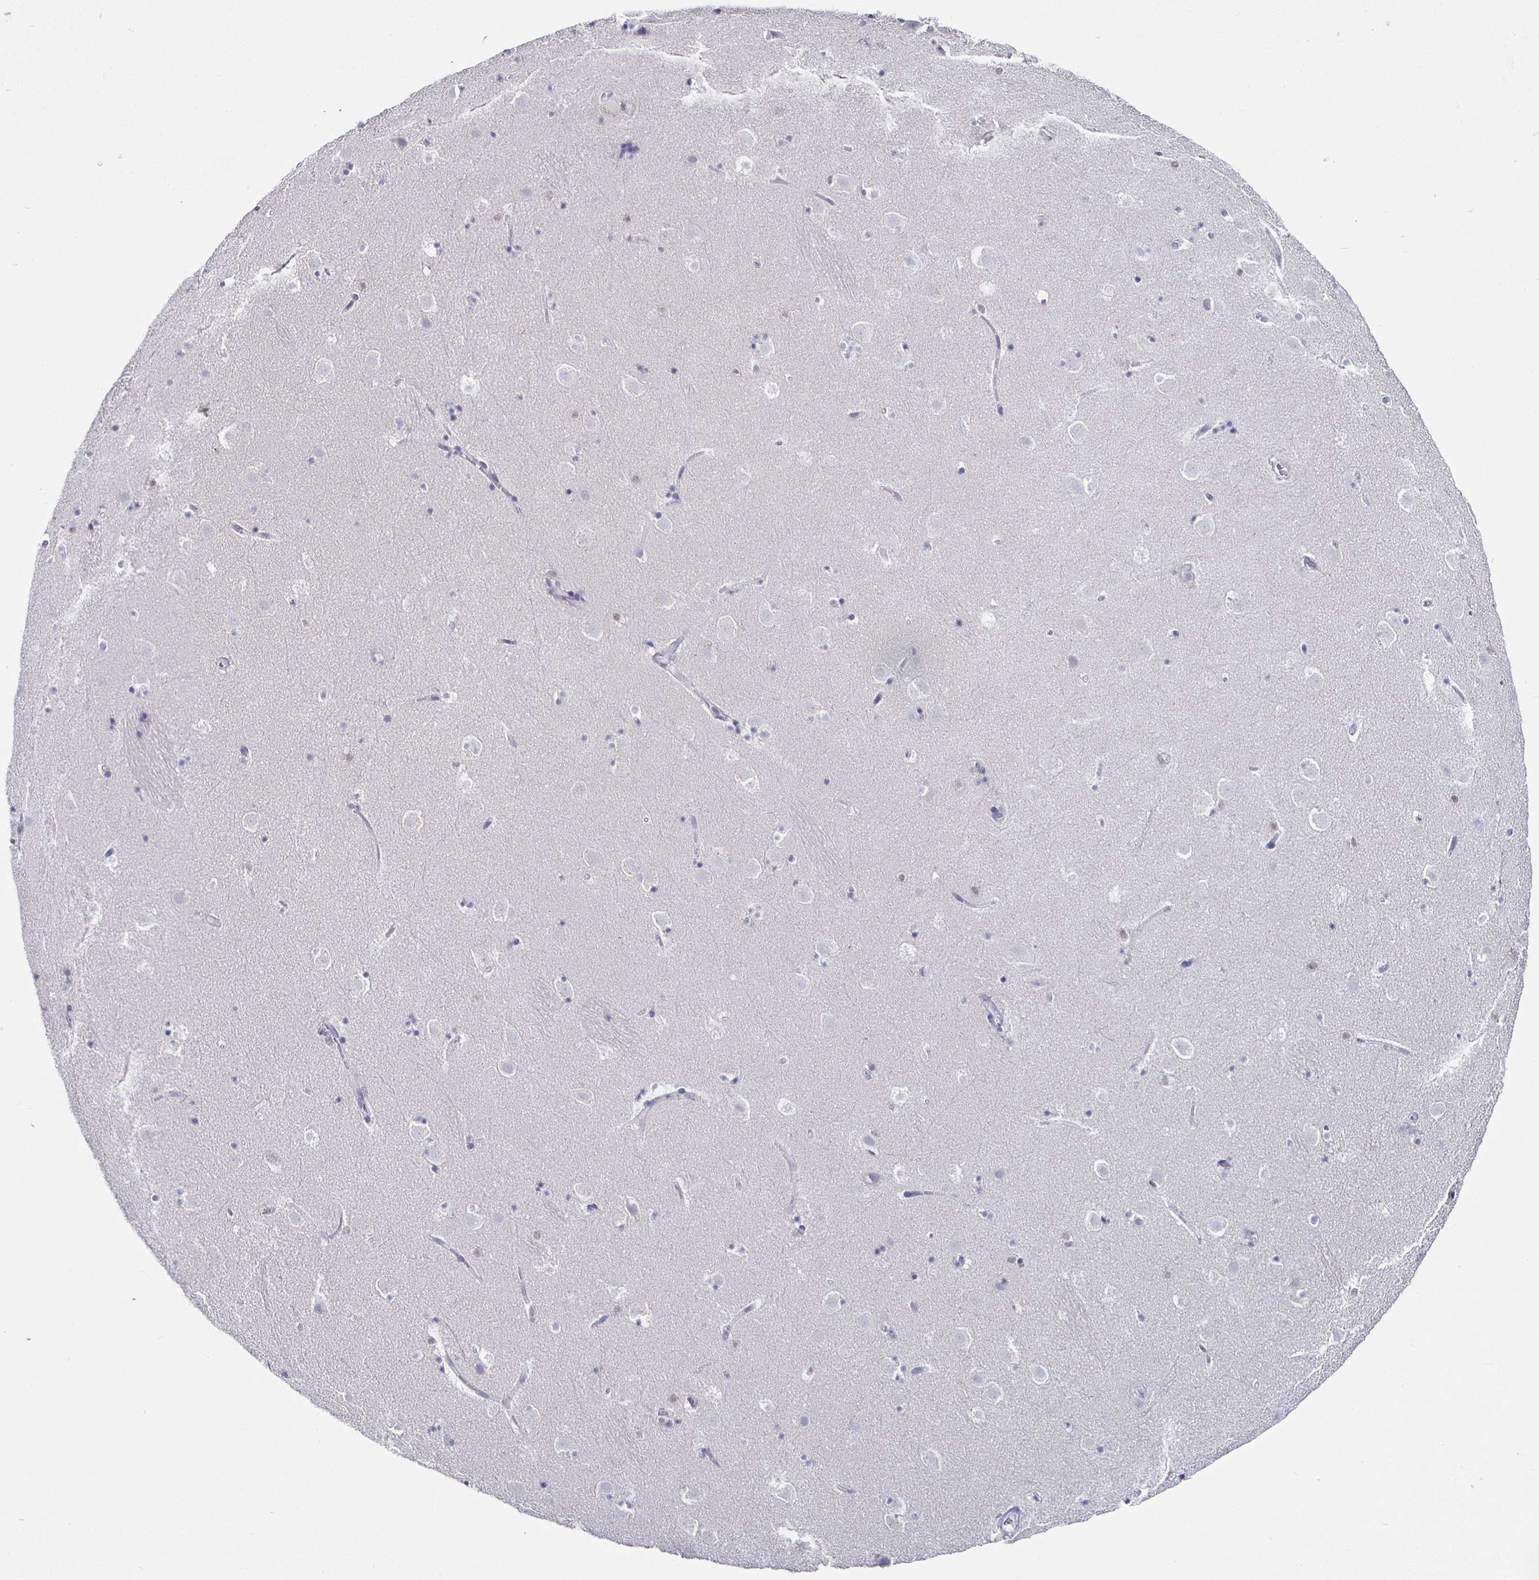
{"staining": {"intensity": "negative", "quantity": "none", "location": "none"}, "tissue": "caudate", "cell_type": "Glial cells", "image_type": "normal", "snomed": [{"axis": "morphology", "description": "Normal tissue, NOS"}, {"axis": "topography", "description": "Lateral ventricle wall"}], "caption": "There is no significant staining in glial cells of caudate. (DAB IHC with hematoxylin counter stain).", "gene": "RUNX2", "patient": {"sex": "male", "age": 37}}